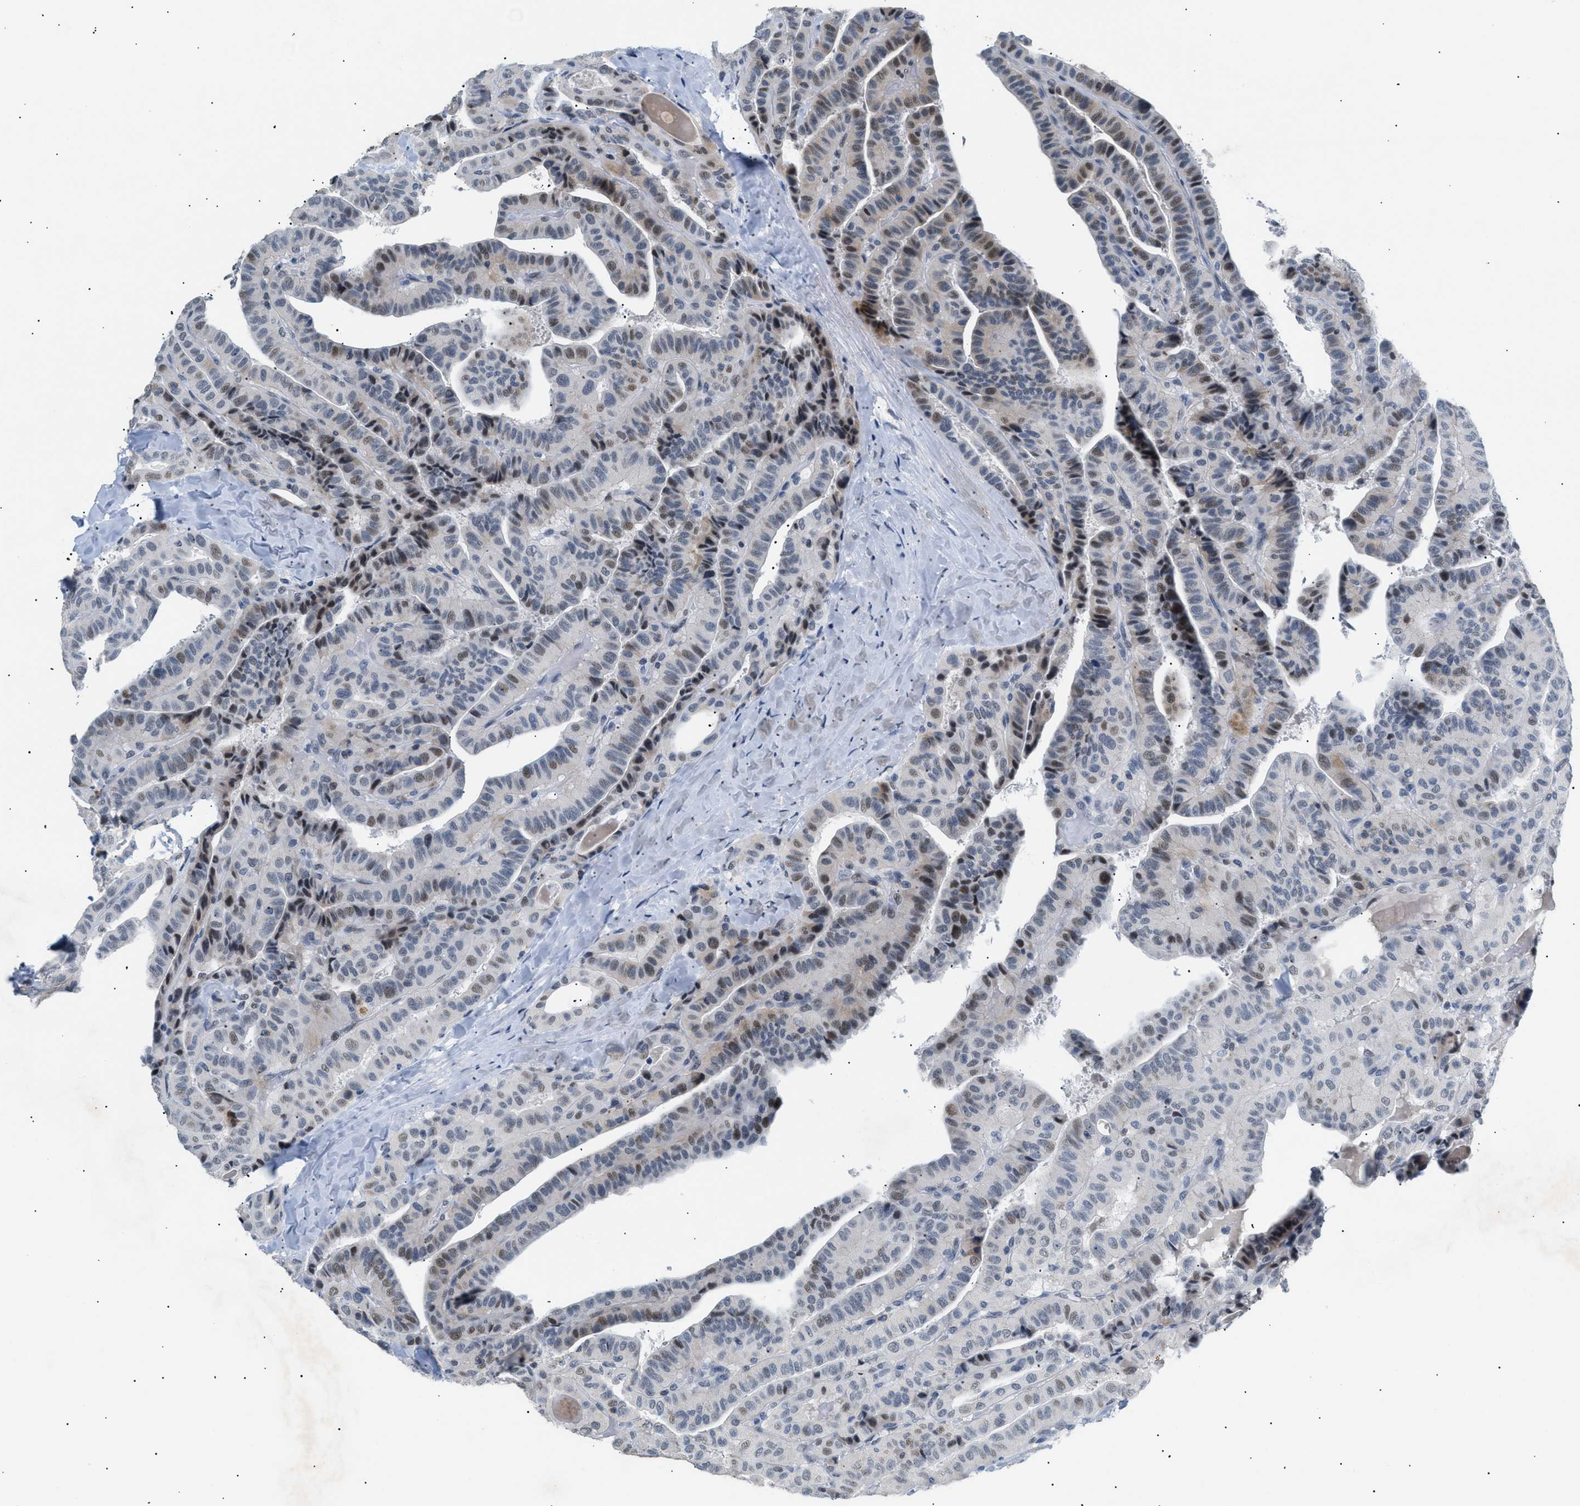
{"staining": {"intensity": "moderate", "quantity": "25%-75%", "location": "nuclear"}, "tissue": "thyroid cancer", "cell_type": "Tumor cells", "image_type": "cancer", "snomed": [{"axis": "morphology", "description": "Papillary adenocarcinoma, NOS"}, {"axis": "topography", "description": "Thyroid gland"}], "caption": "Approximately 25%-75% of tumor cells in thyroid papillary adenocarcinoma display moderate nuclear protein staining as visualized by brown immunohistochemical staining.", "gene": "KCNC3", "patient": {"sex": "male", "age": 77}}